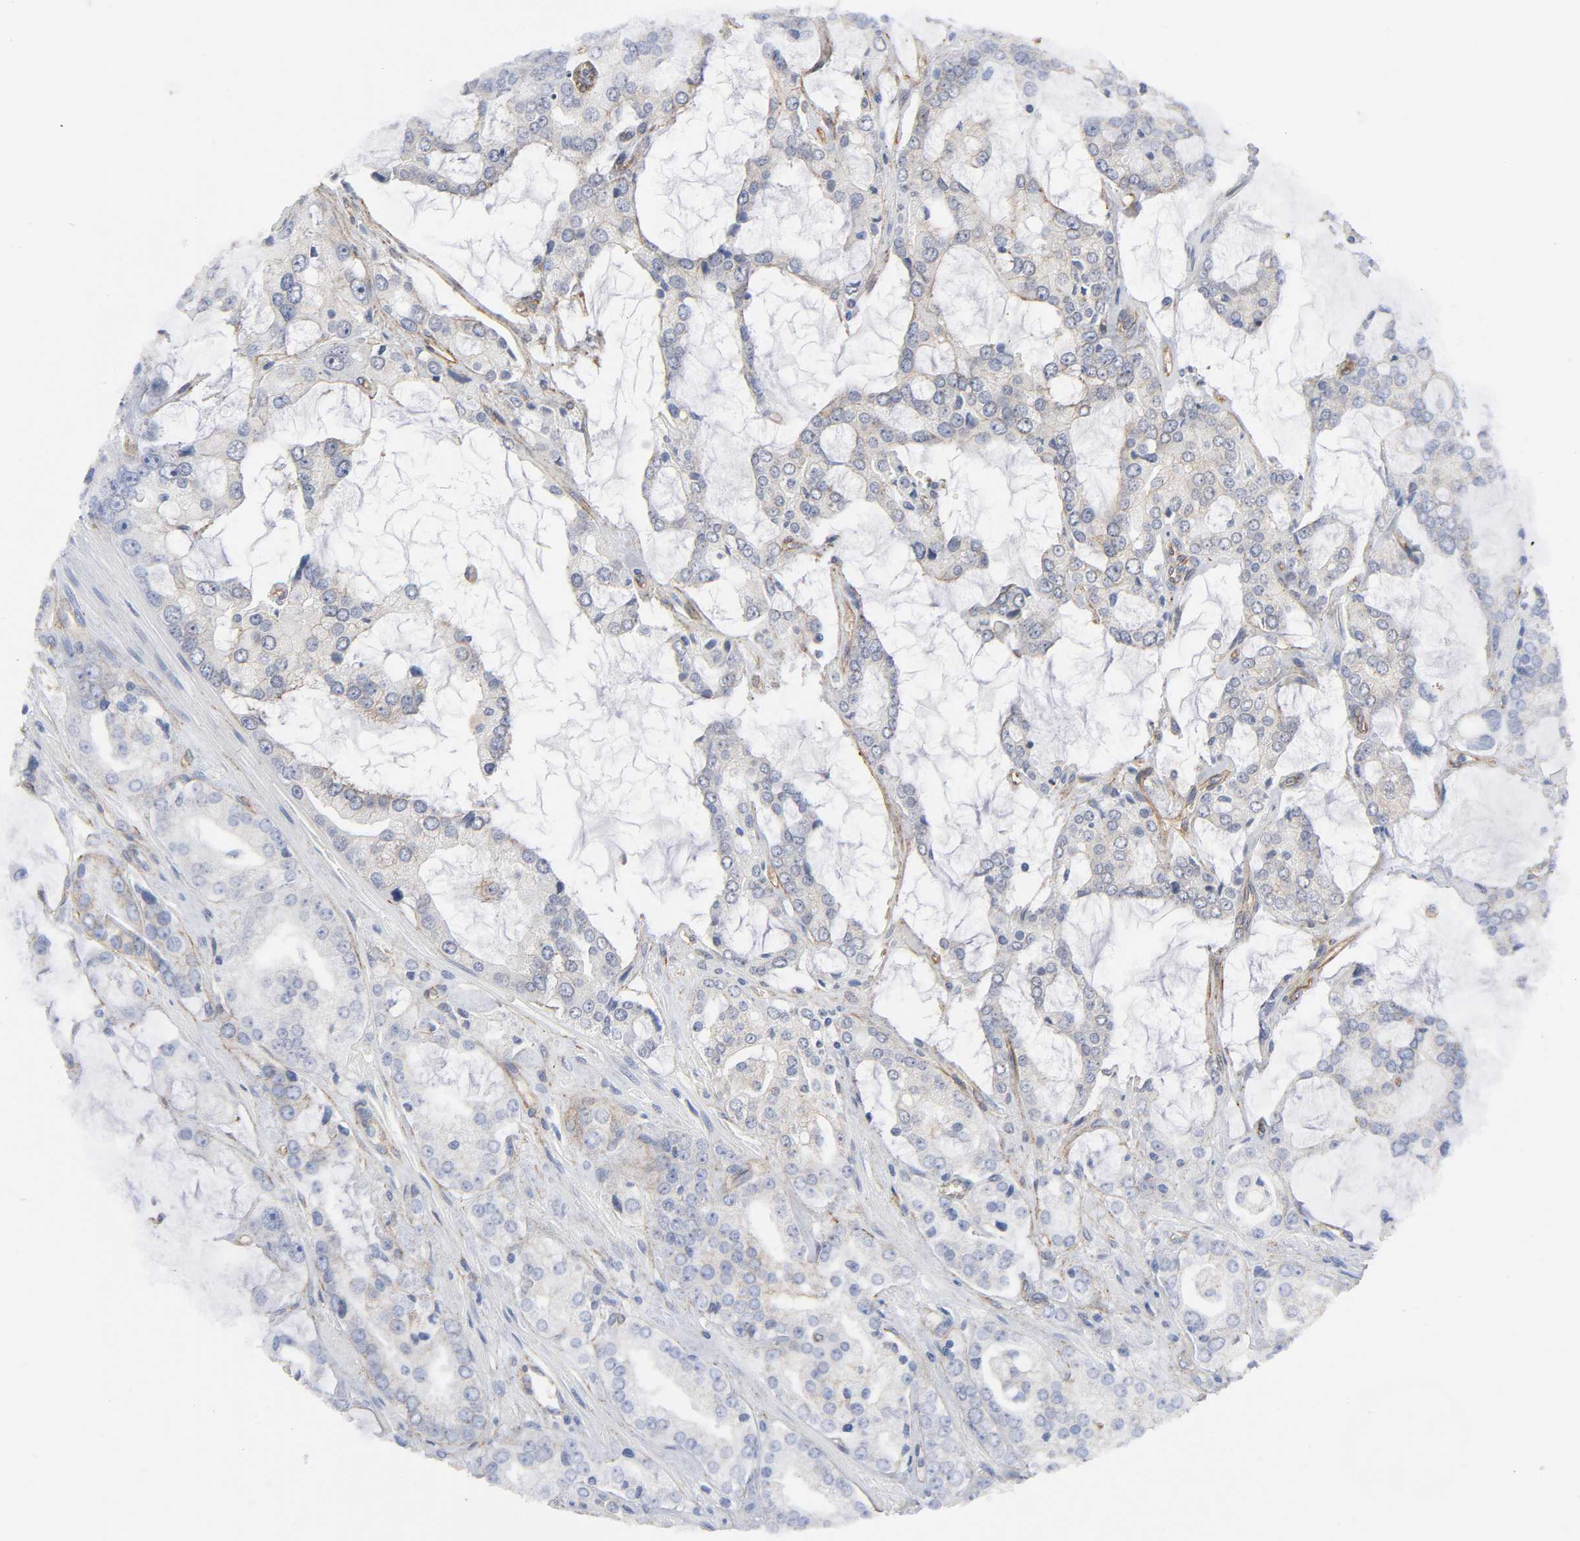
{"staining": {"intensity": "weak", "quantity": "25%-75%", "location": "cytoplasmic/membranous"}, "tissue": "prostate cancer", "cell_type": "Tumor cells", "image_type": "cancer", "snomed": [{"axis": "morphology", "description": "Adenocarcinoma, High grade"}, {"axis": "topography", "description": "Prostate"}], "caption": "Protein staining shows weak cytoplasmic/membranous expression in approximately 25%-75% of tumor cells in prostate cancer (high-grade adenocarcinoma).", "gene": "SPTAN1", "patient": {"sex": "male", "age": 67}}